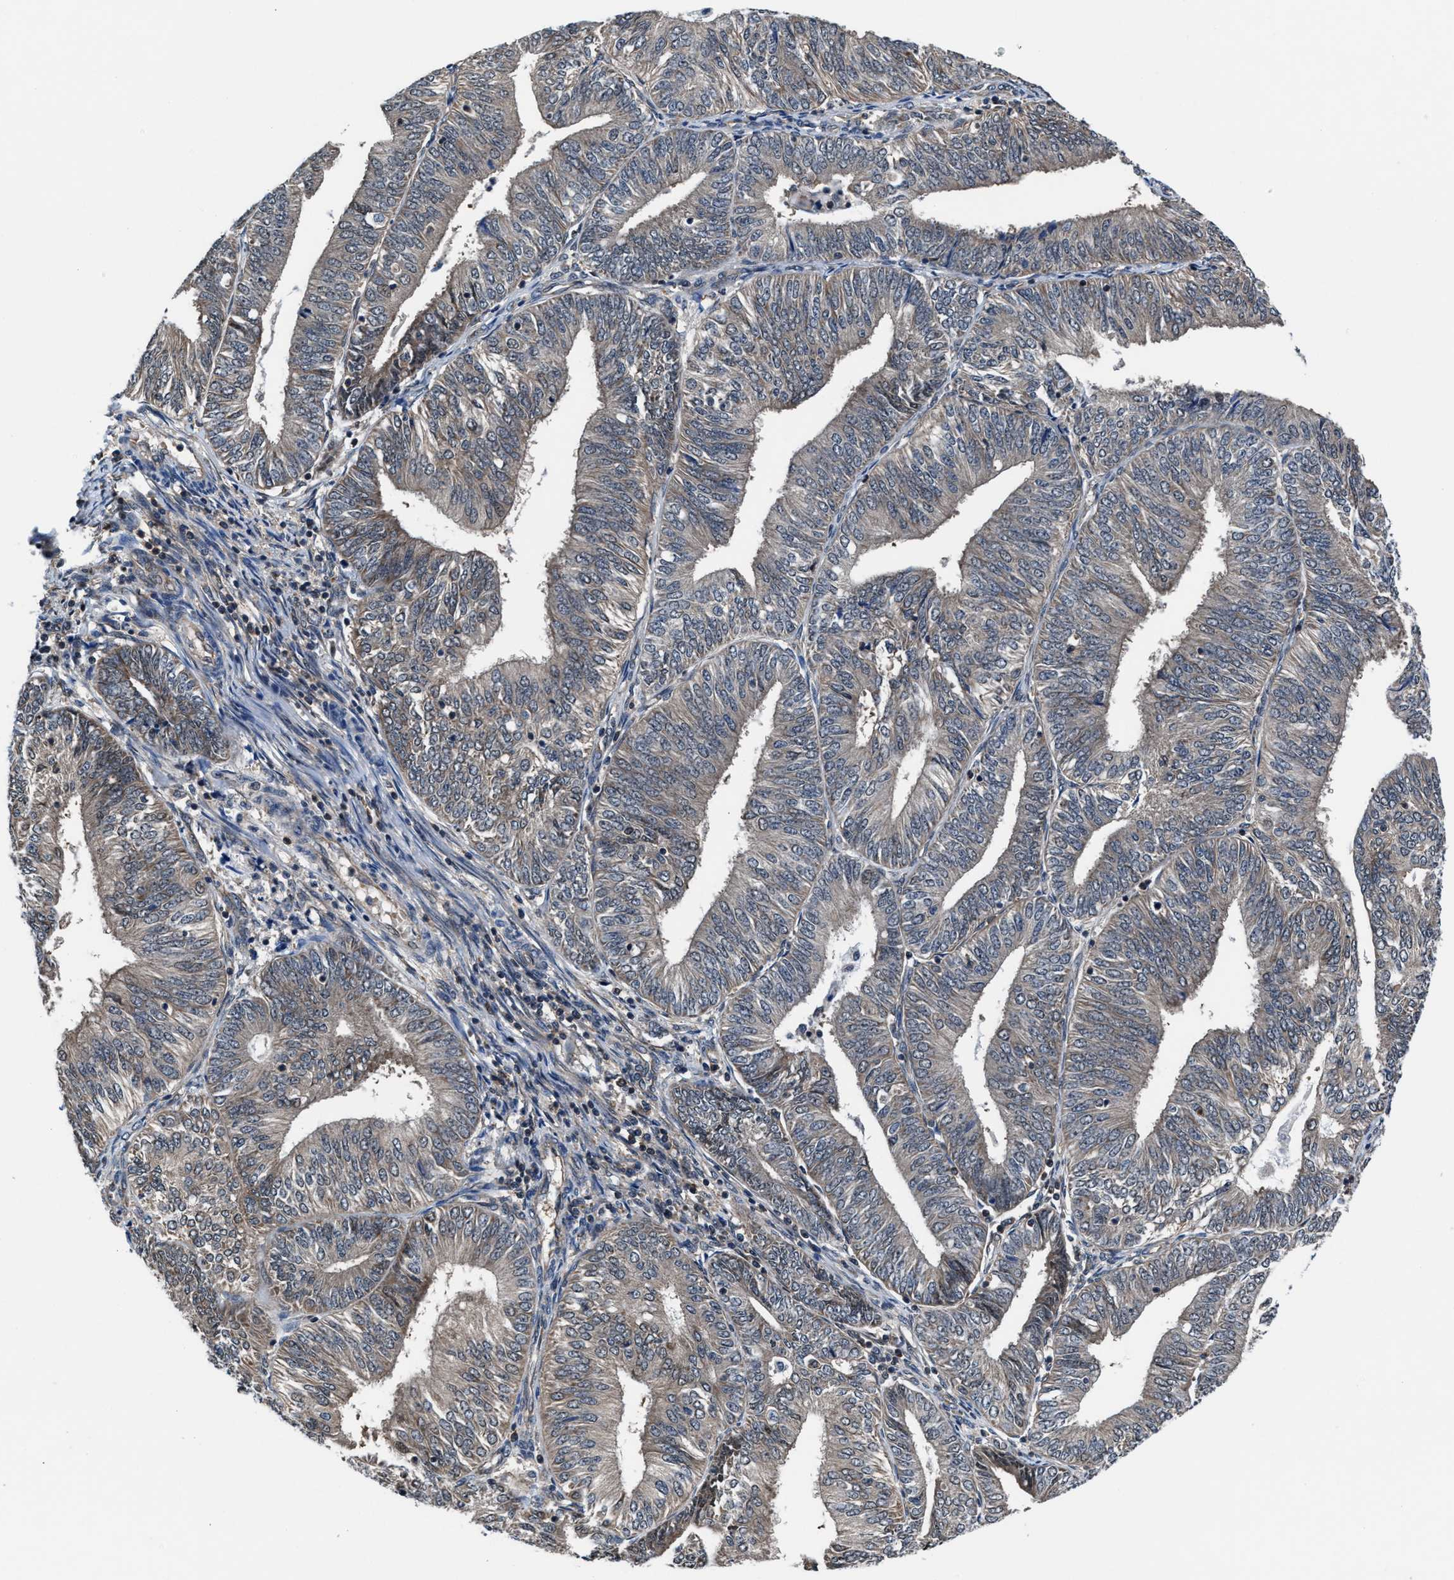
{"staining": {"intensity": "weak", "quantity": "25%-75%", "location": "cytoplasmic/membranous"}, "tissue": "endometrial cancer", "cell_type": "Tumor cells", "image_type": "cancer", "snomed": [{"axis": "morphology", "description": "Adenocarcinoma, NOS"}, {"axis": "topography", "description": "Endometrium"}], "caption": "A high-resolution micrograph shows immunohistochemistry (IHC) staining of endometrial adenocarcinoma, which exhibits weak cytoplasmic/membranous staining in approximately 25%-75% of tumor cells.", "gene": "PRPSAP2", "patient": {"sex": "female", "age": 58}}